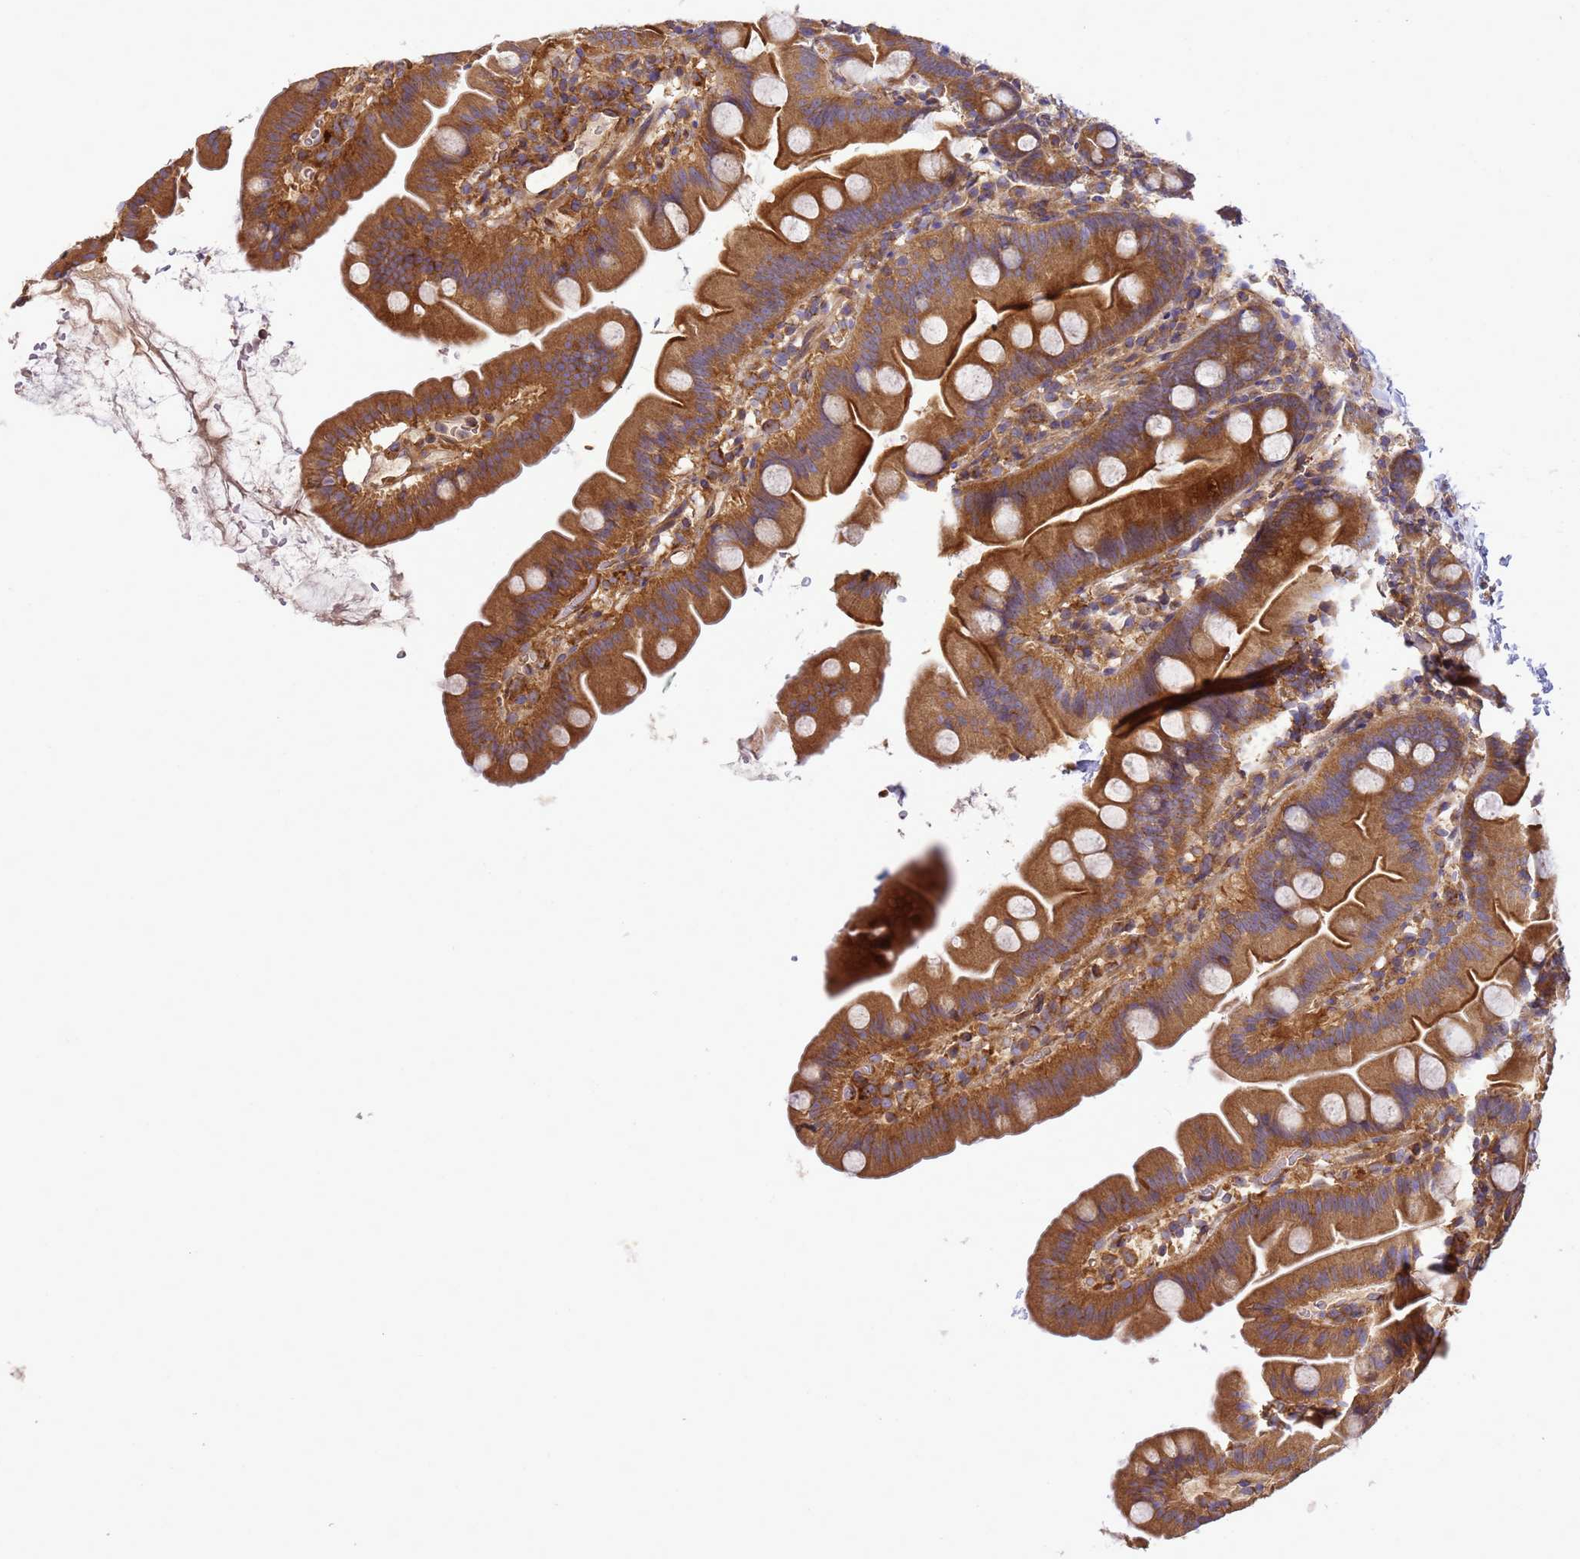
{"staining": {"intensity": "moderate", "quantity": ">75%", "location": "cytoplasmic/membranous"}, "tissue": "small intestine", "cell_type": "Glandular cells", "image_type": "normal", "snomed": [{"axis": "morphology", "description": "Normal tissue, NOS"}, {"axis": "topography", "description": "Small intestine"}], "caption": "Glandular cells show medium levels of moderate cytoplasmic/membranous expression in about >75% of cells in normal human small intestine.", "gene": "BECN1", "patient": {"sex": "female", "age": 68}}